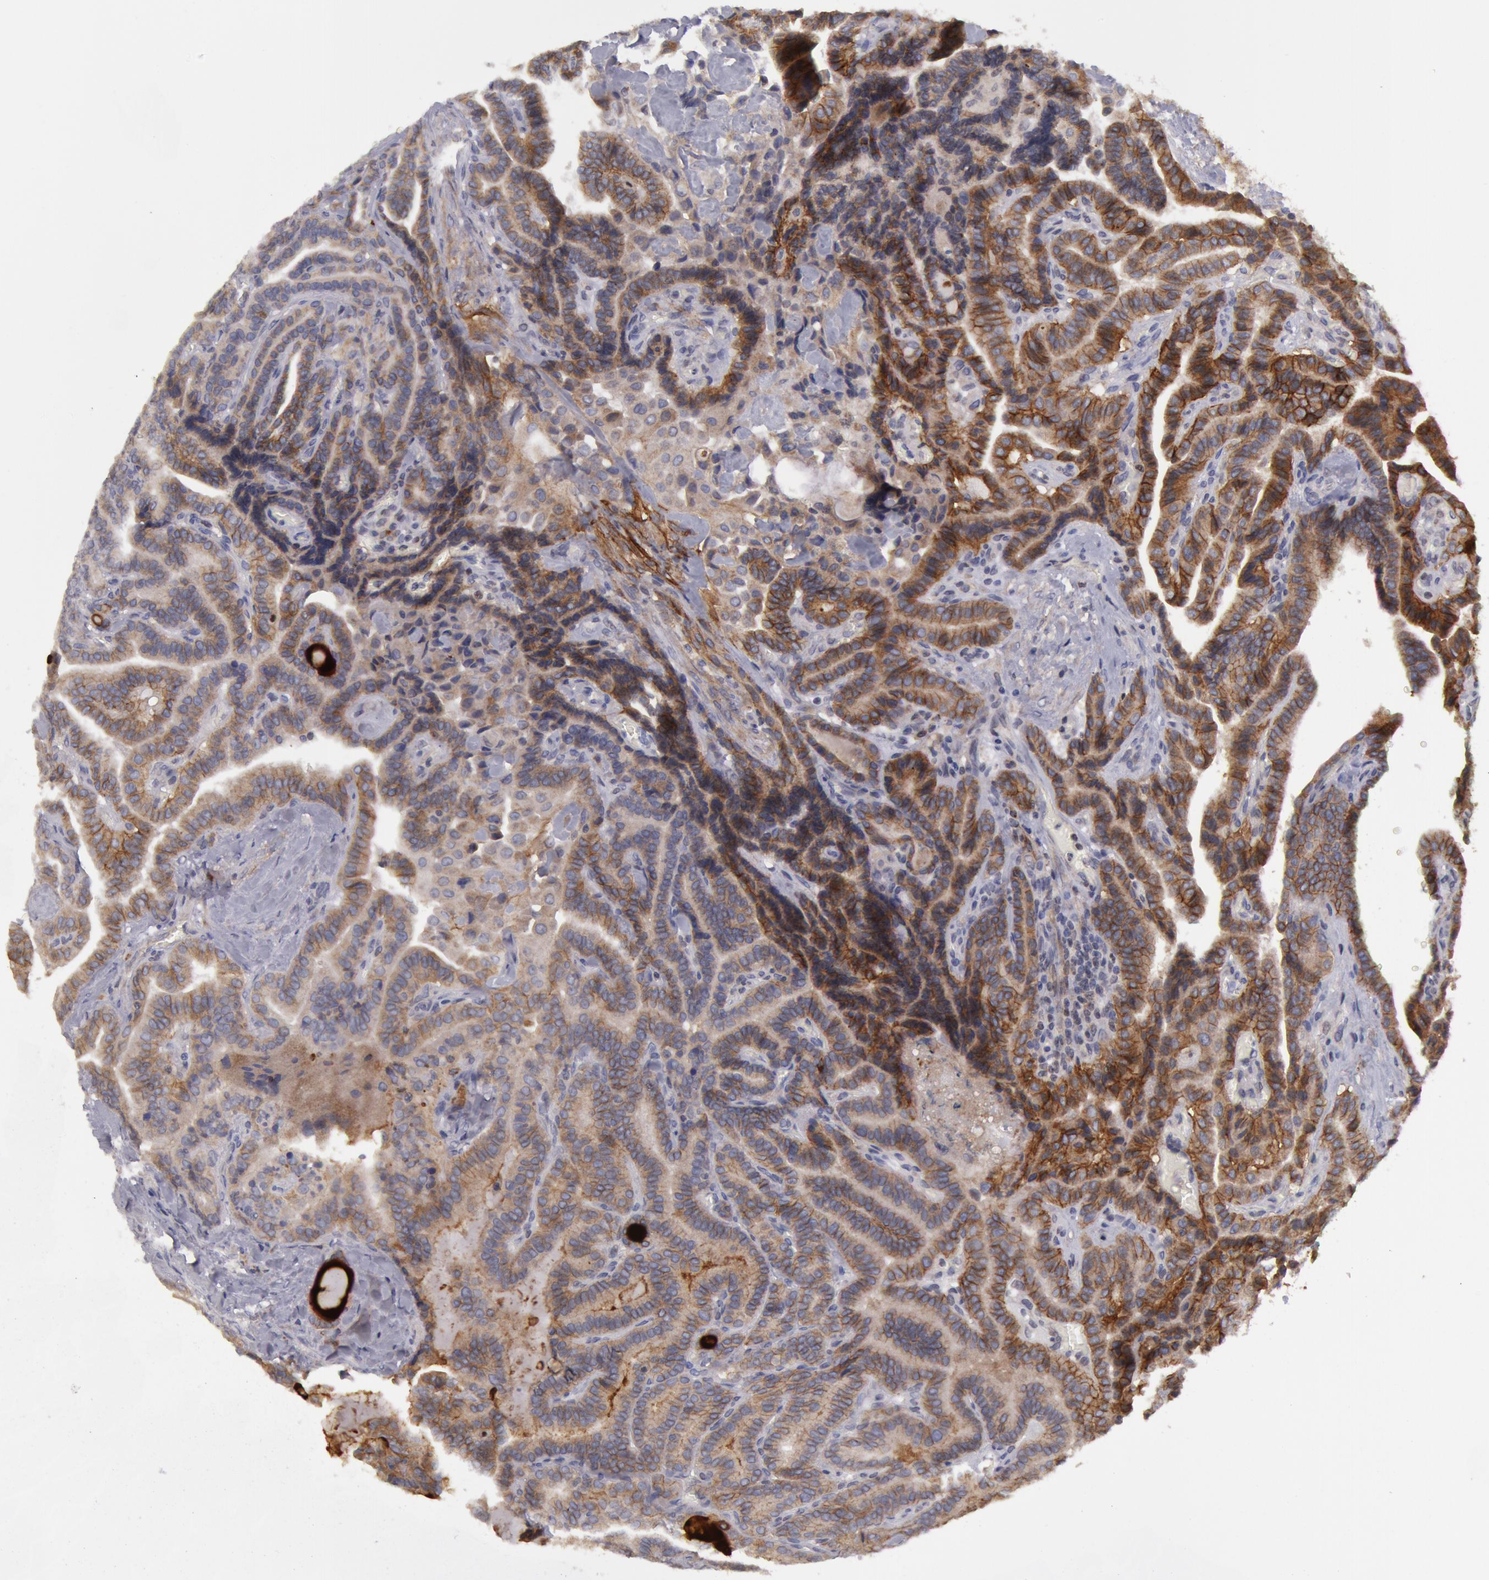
{"staining": {"intensity": "moderate", "quantity": ">75%", "location": "cytoplasmic/membranous"}, "tissue": "thyroid cancer", "cell_type": "Tumor cells", "image_type": "cancer", "snomed": [{"axis": "morphology", "description": "Papillary adenocarcinoma, NOS"}, {"axis": "topography", "description": "Thyroid gland"}], "caption": "A medium amount of moderate cytoplasmic/membranous staining is appreciated in approximately >75% of tumor cells in thyroid cancer tissue.", "gene": "ERBB2", "patient": {"sex": "male", "age": 87}}